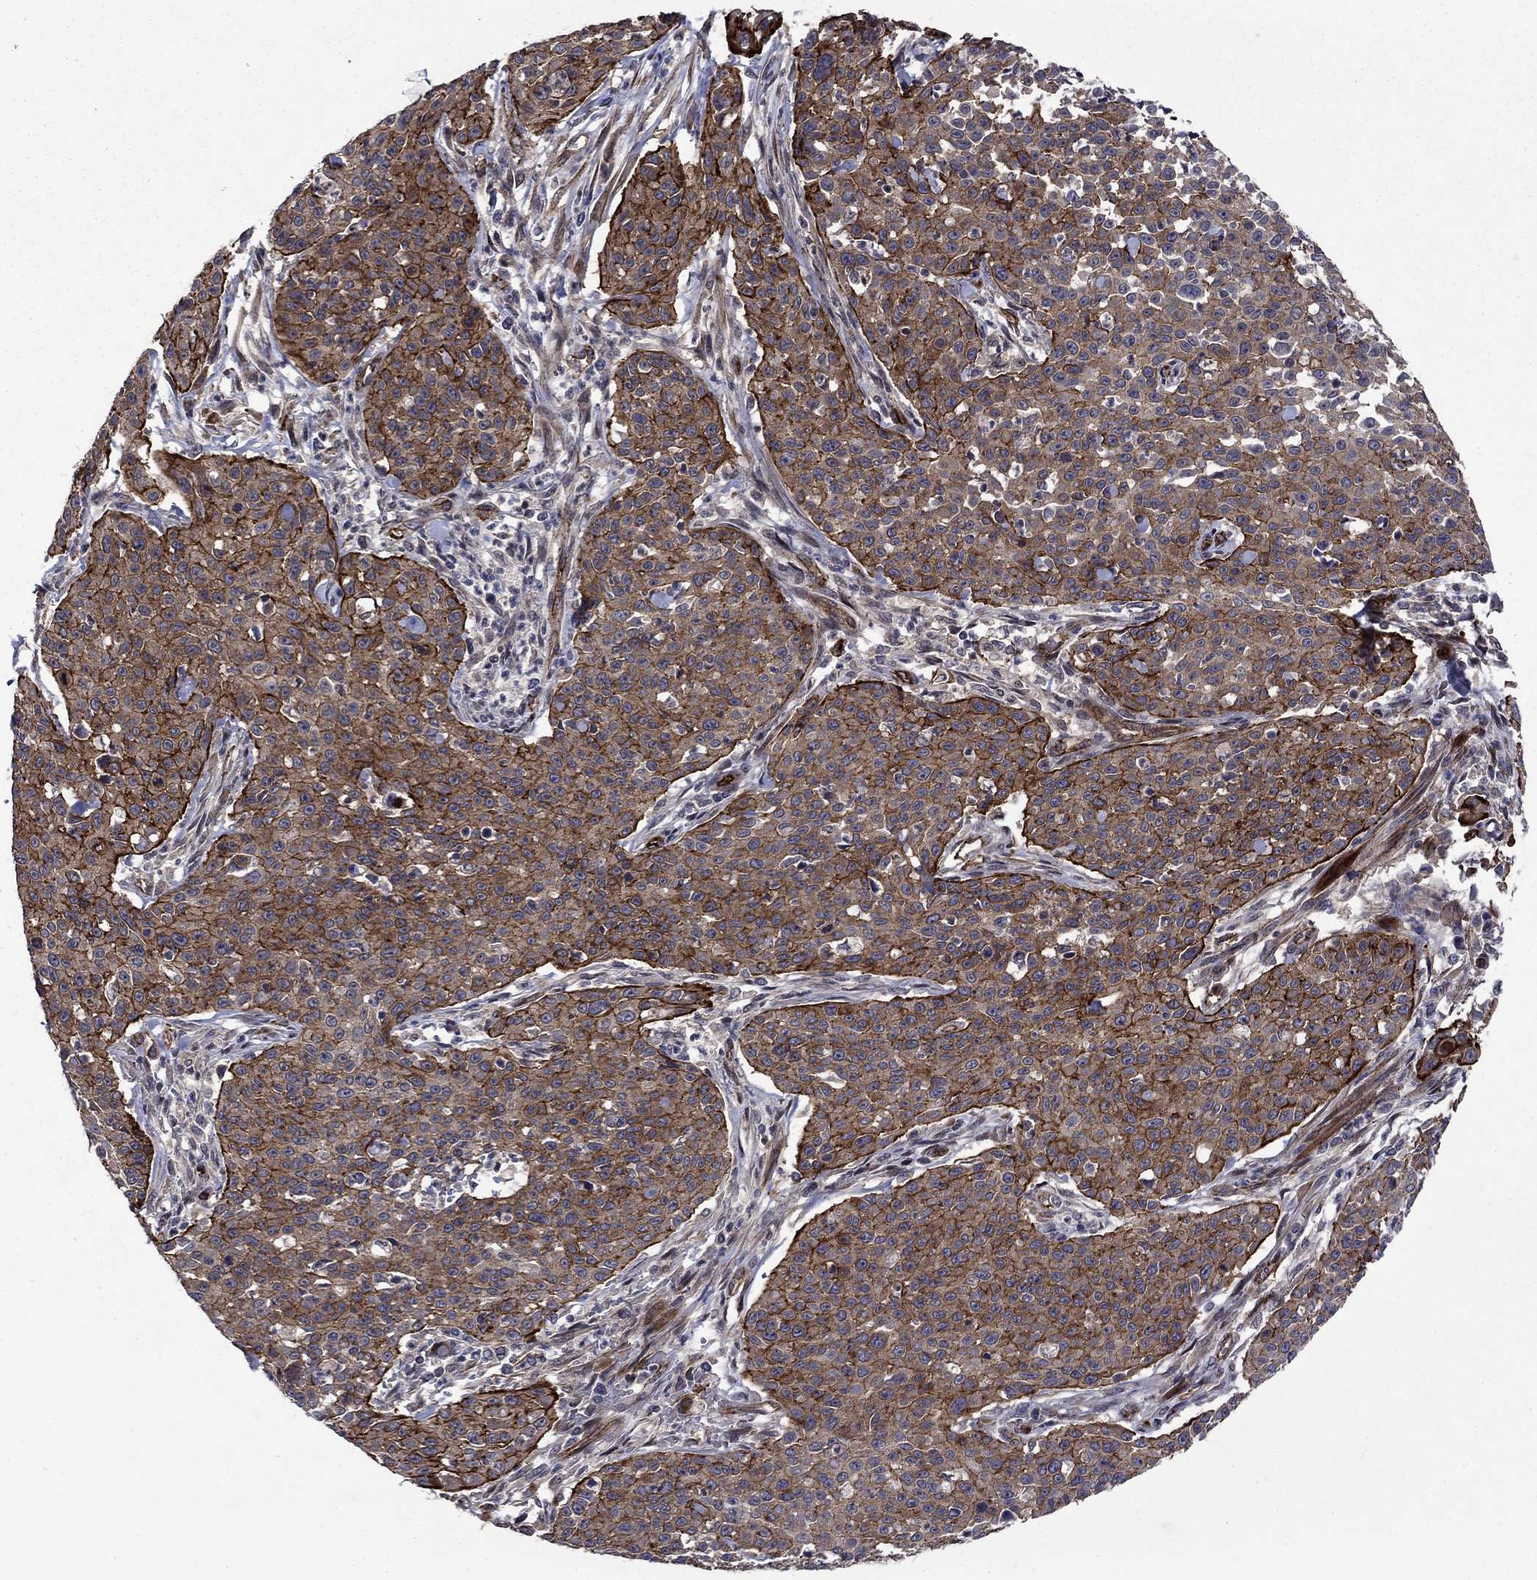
{"staining": {"intensity": "strong", "quantity": "25%-75%", "location": "cytoplasmic/membranous"}, "tissue": "cervical cancer", "cell_type": "Tumor cells", "image_type": "cancer", "snomed": [{"axis": "morphology", "description": "Squamous cell carcinoma, NOS"}, {"axis": "topography", "description": "Cervix"}], "caption": "A brown stain shows strong cytoplasmic/membranous staining of a protein in cervical cancer tumor cells.", "gene": "SLC7A1", "patient": {"sex": "female", "age": 26}}